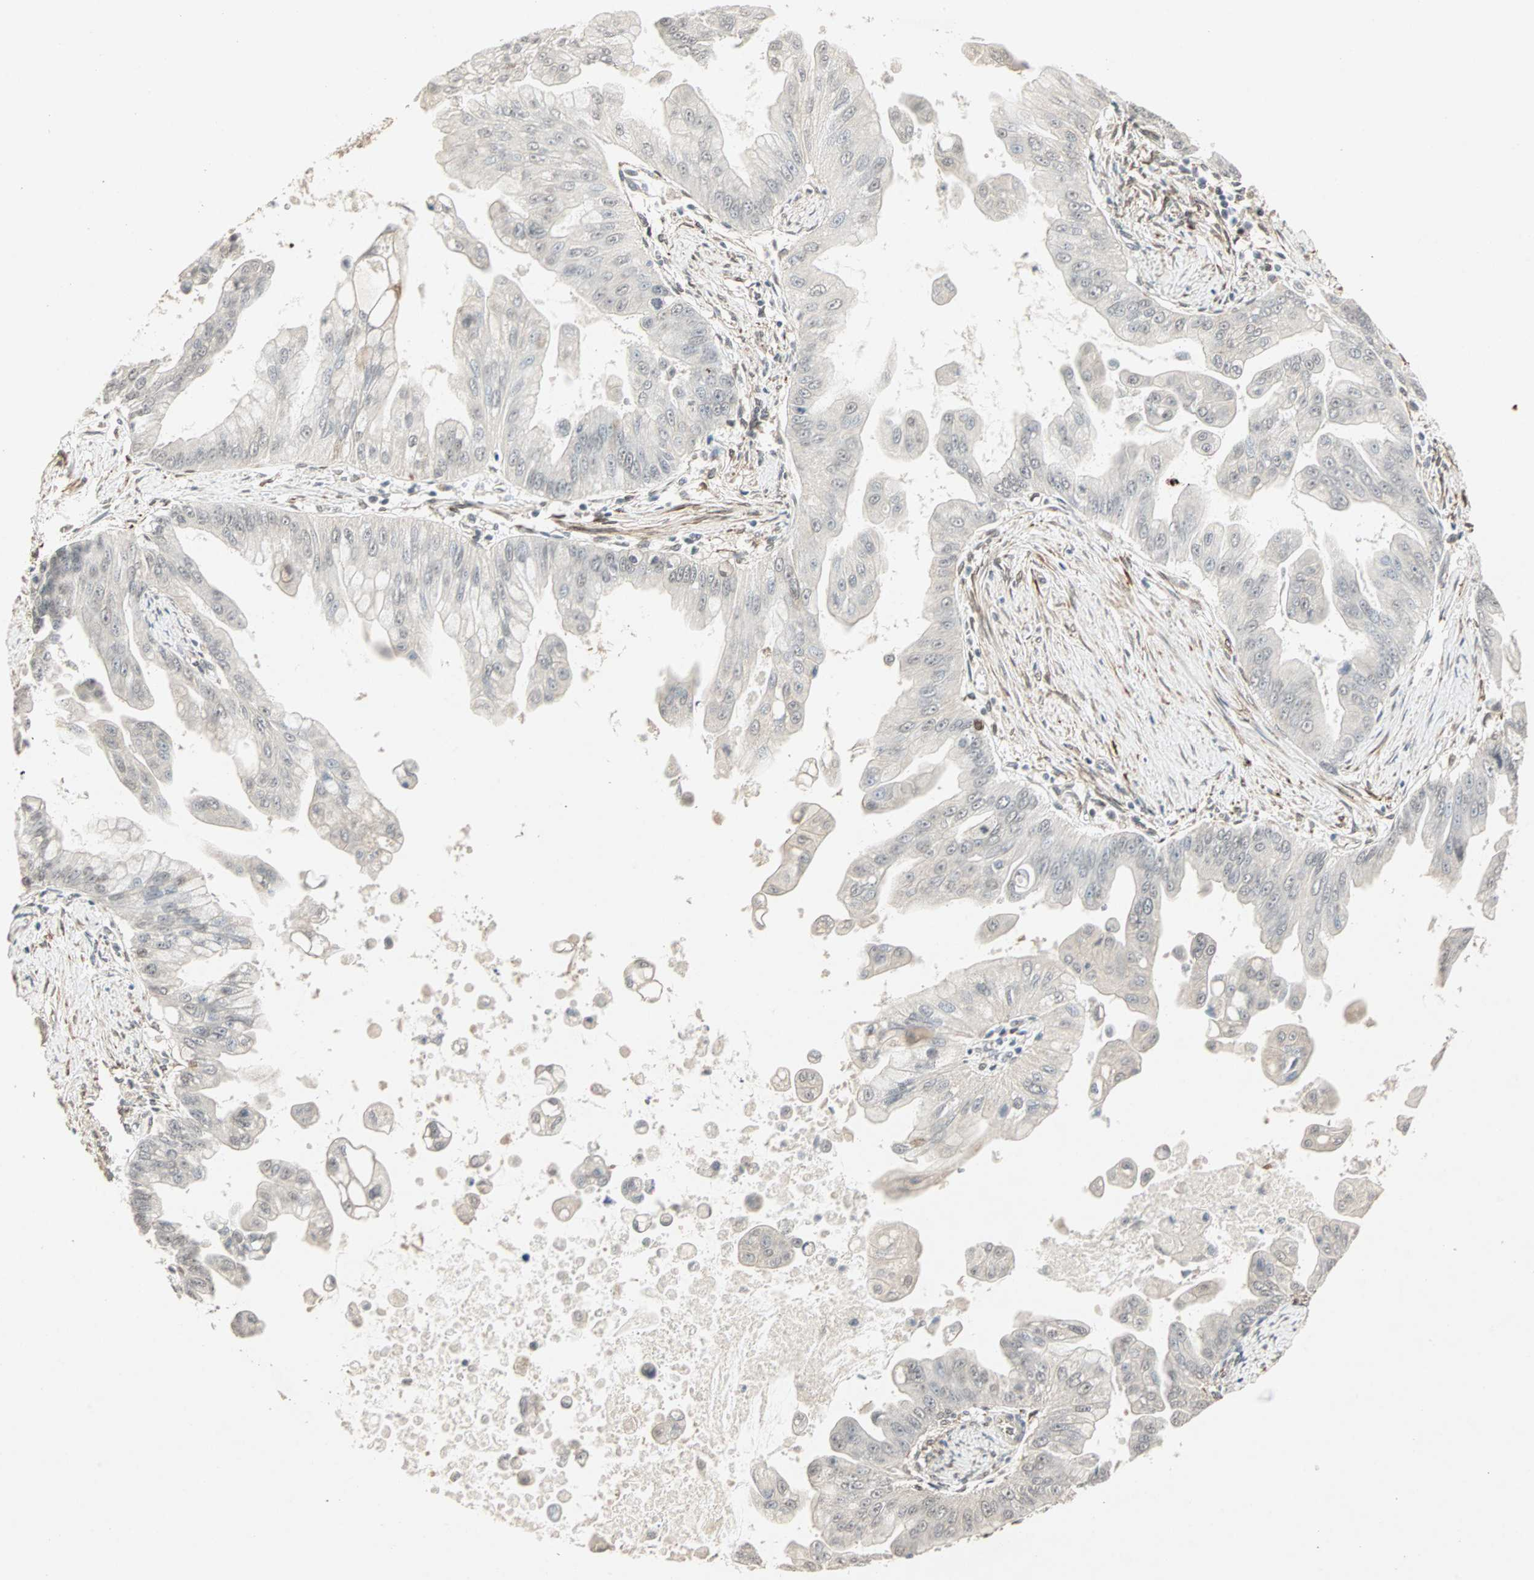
{"staining": {"intensity": "negative", "quantity": "none", "location": "none"}, "tissue": "pancreatic cancer", "cell_type": "Tumor cells", "image_type": "cancer", "snomed": [{"axis": "morphology", "description": "Adenocarcinoma, NOS"}, {"axis": "topography", "description": "Pancreas"}], "caption": "Immunohistochemistry (IHC) of adenocarcinoma (pancreatic) reveals no expression in tumor cells.", "gene": "TRPV4", "patient": {"sex": "female", "age": 75}}